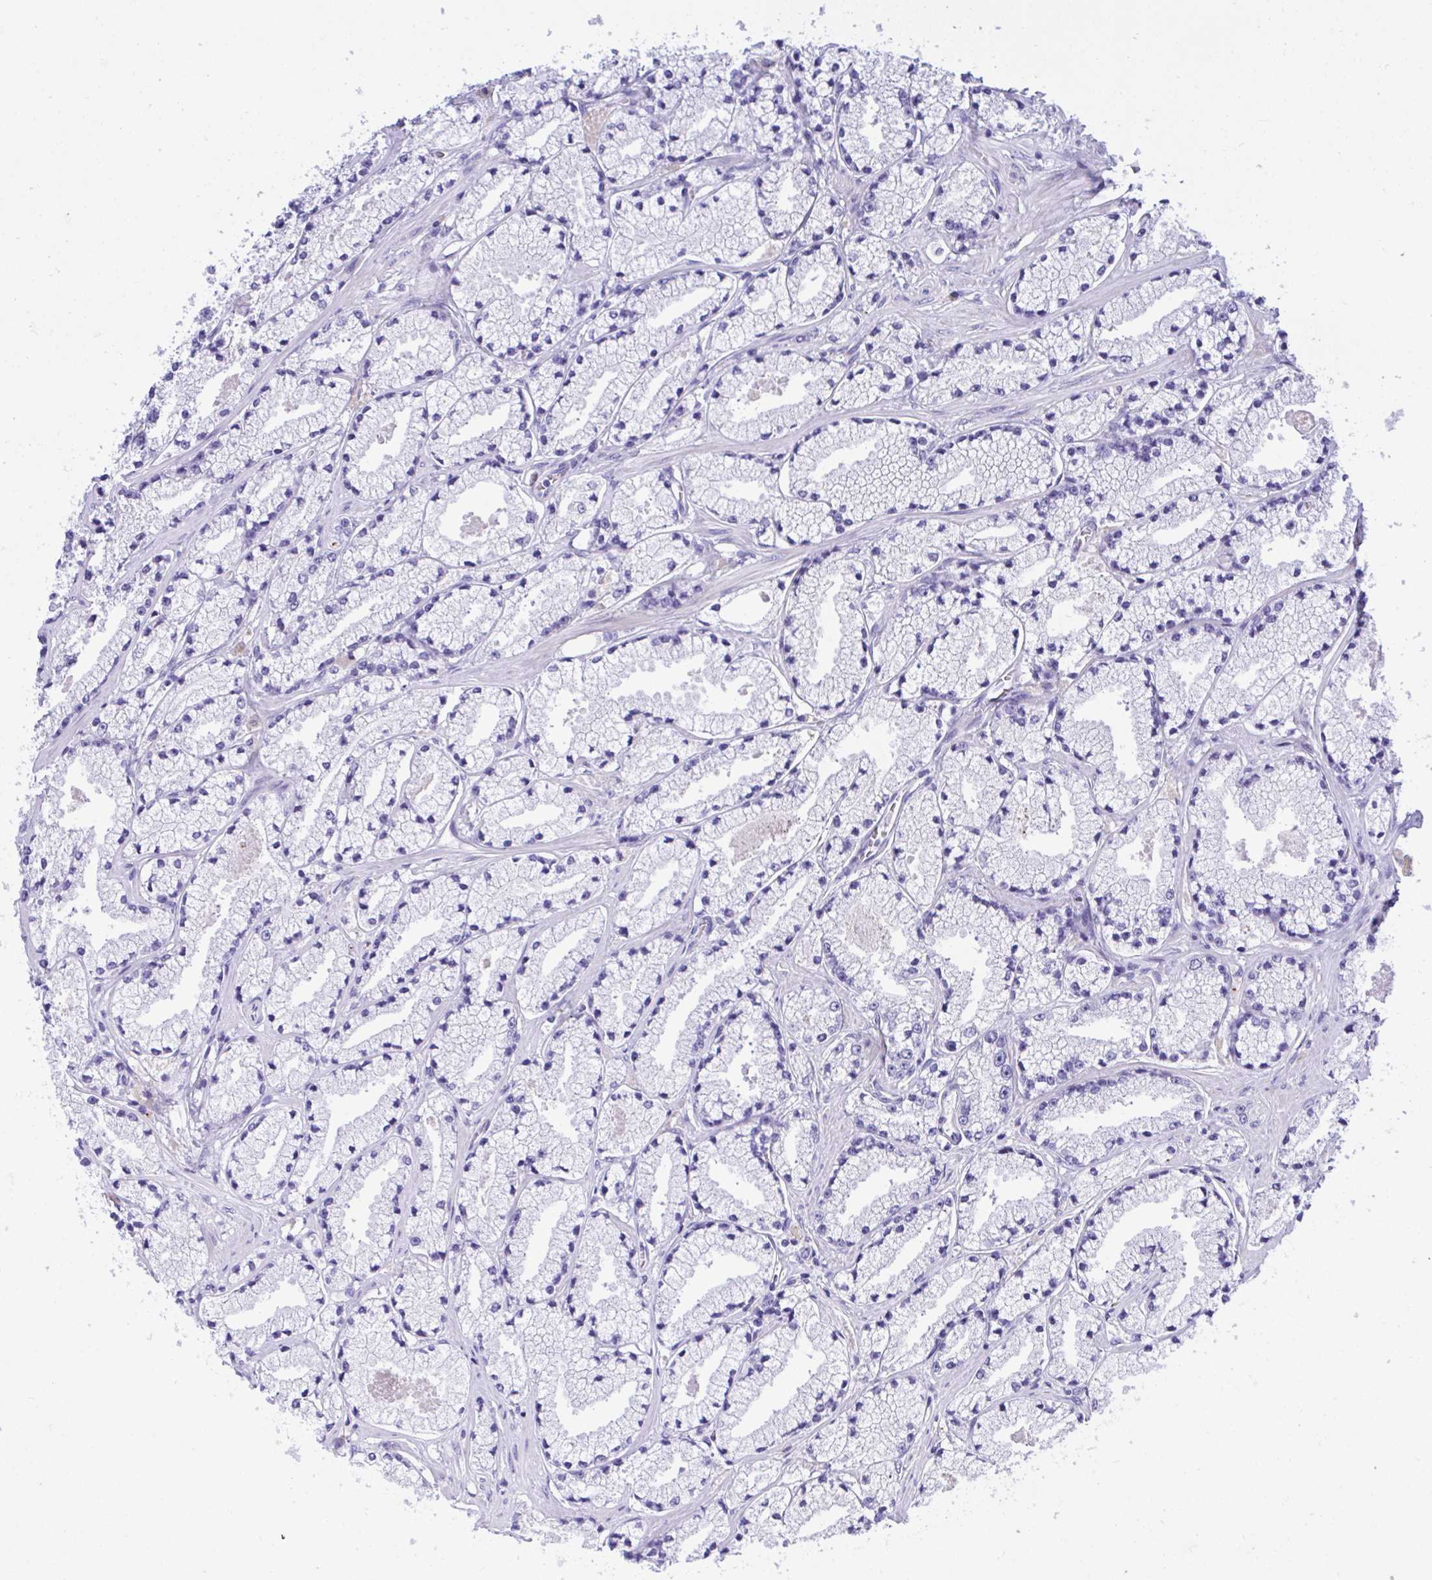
{"staining": {"intensity": "negative", "quantity": "none", "location": "none"}, "tissue": "prostate cancer", "cell_type": "Tumor cells", "image_type": "cancer", "snomed": [{"axis": "morphology", "description": "Adenocarcinoma, High grade"}, {"axis": "topography", "description": "Prostate"}], "caption": "IHC of high-grade adenocarcinoma (prostate) demonstrates no staining in tumor cells.", "gene": "BEX5", "patient": {"sex": "male", "age": 63}}